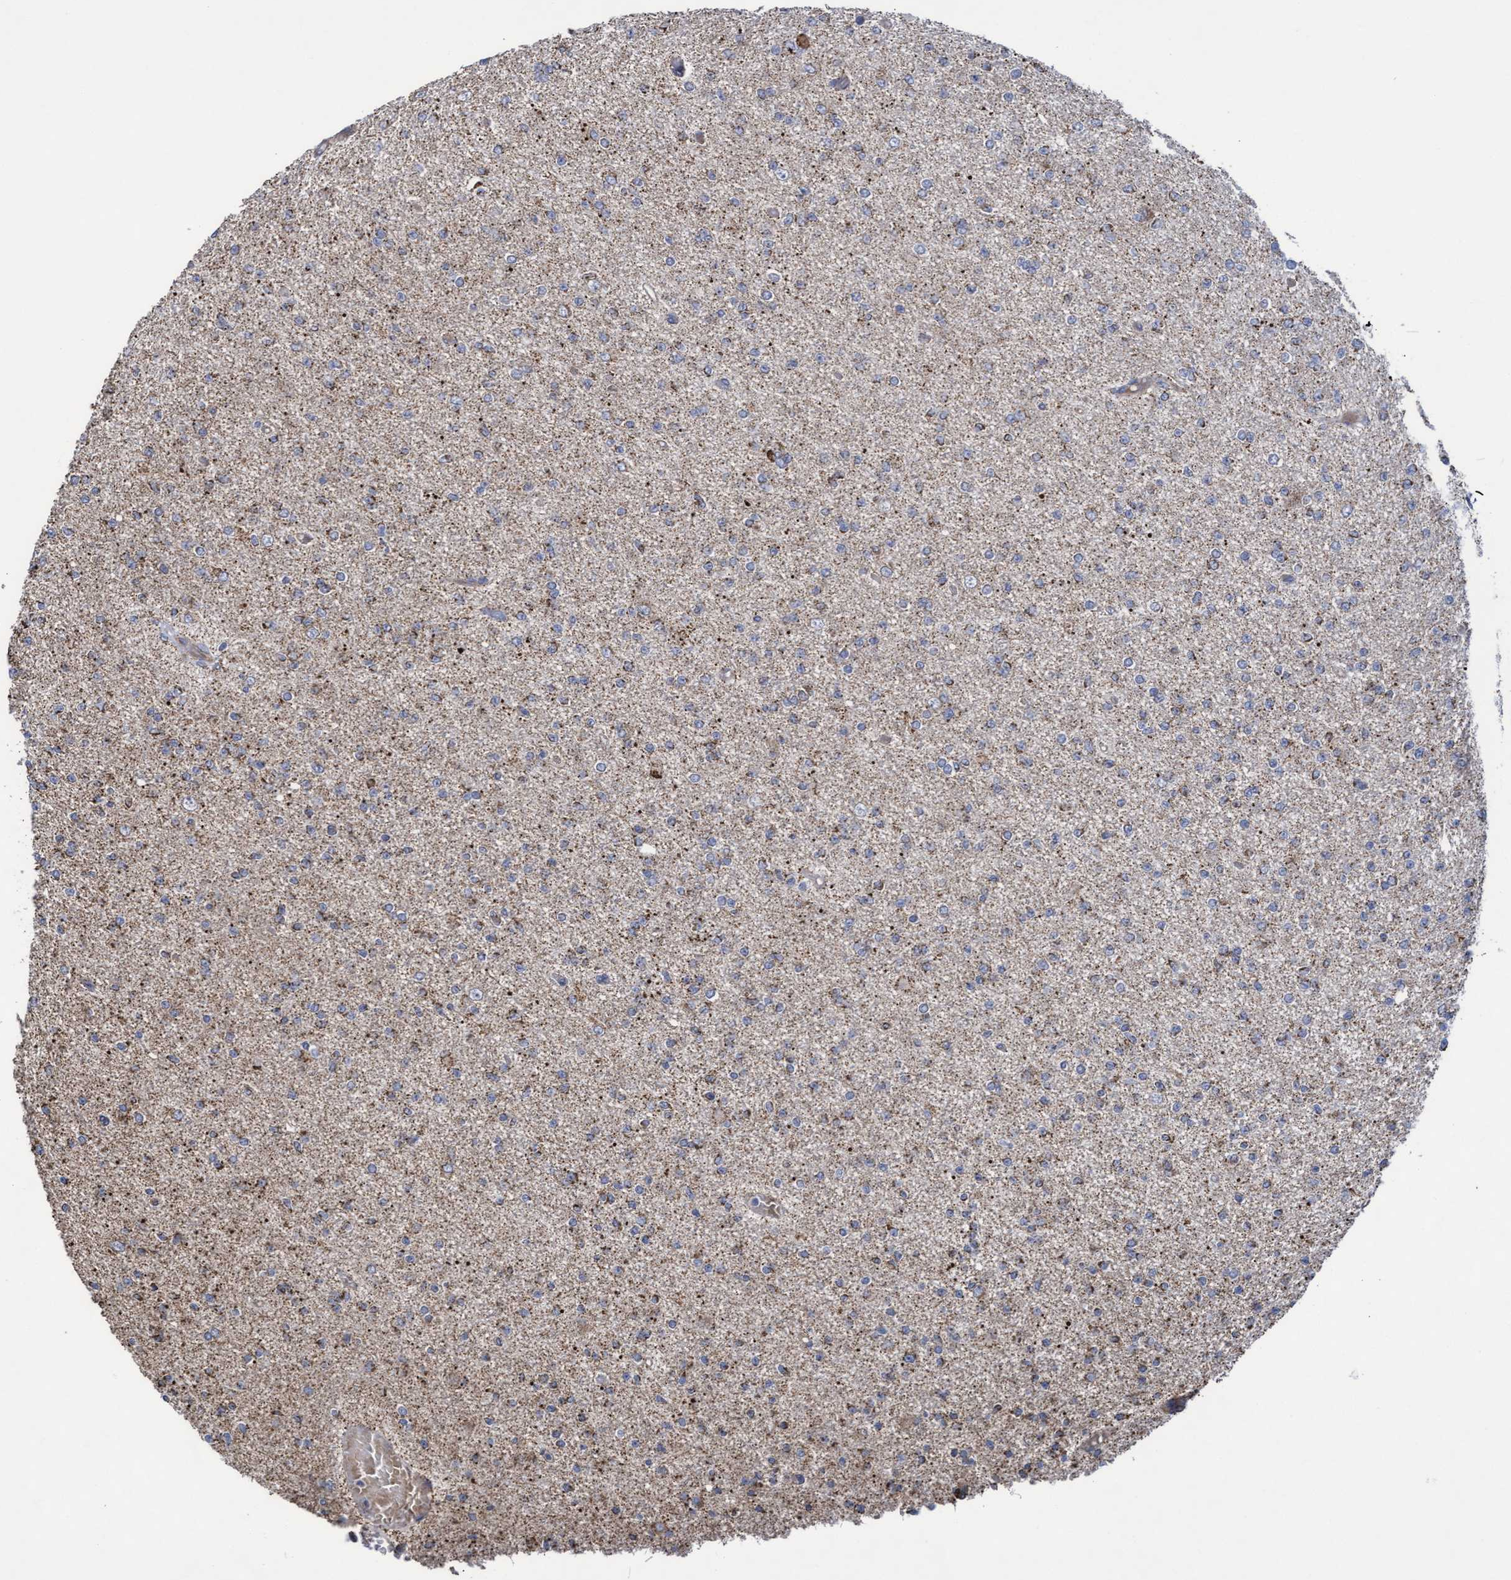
{"staining": {"intensity": "weak", "quantity": "<25%", "location": "cytoplasmic/membranous"}, "tissue": "glioma", "cell_type": "Tumor cells", "image_type": "cancer", "snomed": [{"axis": "morphology", "description": "Glioma, malignant, Low grade"}, {"axis": "topography", "description": "Brain"}], "caption": "The immunohistochemistry (IHC) photomicrograph has no significant positivity in tumor cells of malignant low-grade glioma tissue.", "gene": "COBL", "patient": {"sex": "female", "age": 22}}